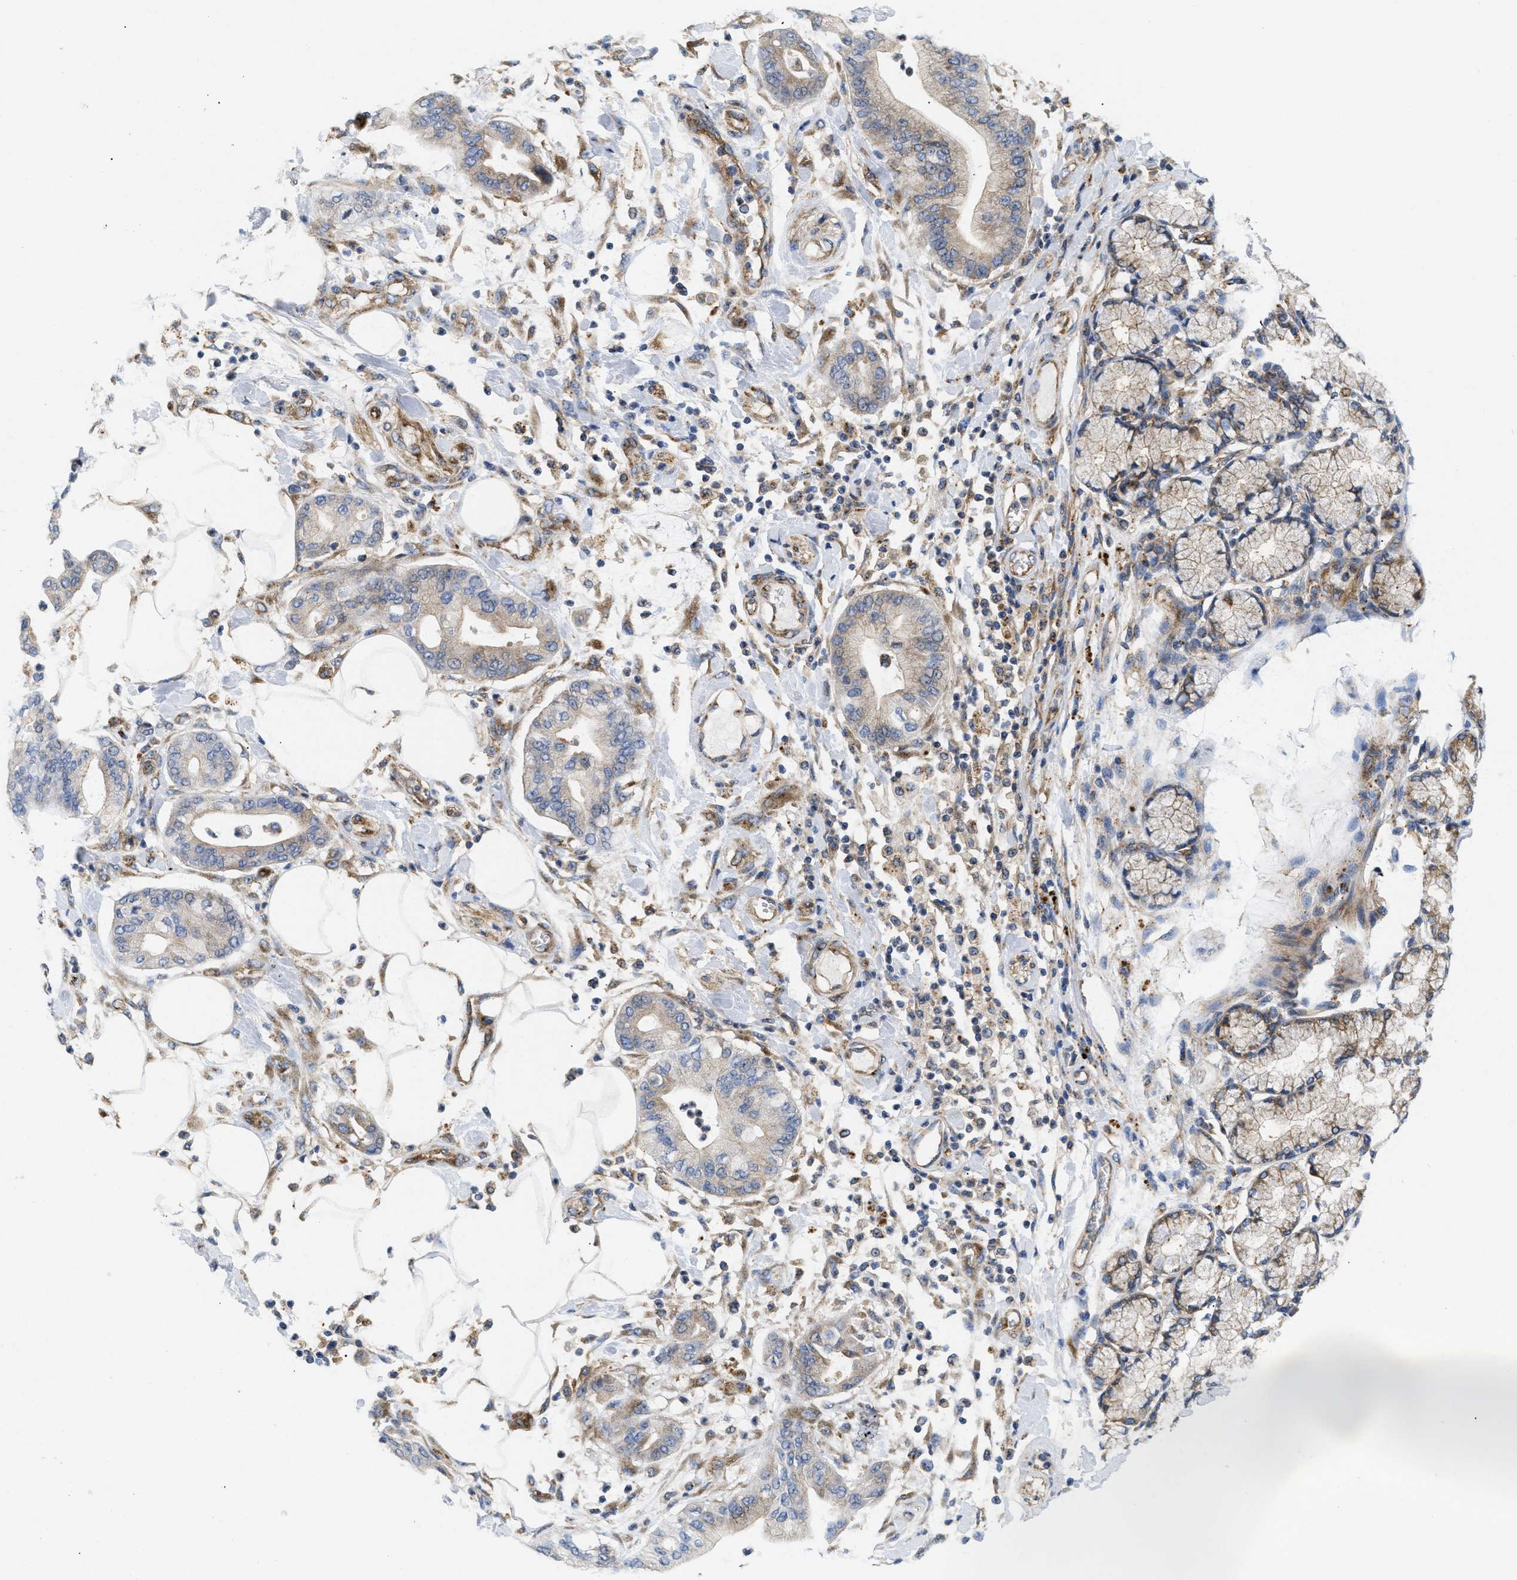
{"staining": {"intensity": "weak", "quantity": "25%-75%", "location": "cytoplasmic/membranous"}, "tissue": "pancreatic cancer", "cell_type": "Tumor cells", "image_type": "cancer", "snomed": [{"axis": "morphology", "description": "Adenocarcinoma, NOS"}, {"axis": "morphology", "description": "Adenocarcinoma, metastatic, NOS"}, {"axis": "topography", "description": "Lymph node"}, {"axis": "topography", "description": "Pancreas"}, {"axis": "topography", "description": "Duodenum"}], "caption": "Immunohistochemical staining of pancreatic cancer displays low levels of weak cytoplasmic/membranous protein expression in about 25%-75% of tumor cells.", "gene": "DCTN4", "patient": {"sex": "female", "age": 64}}